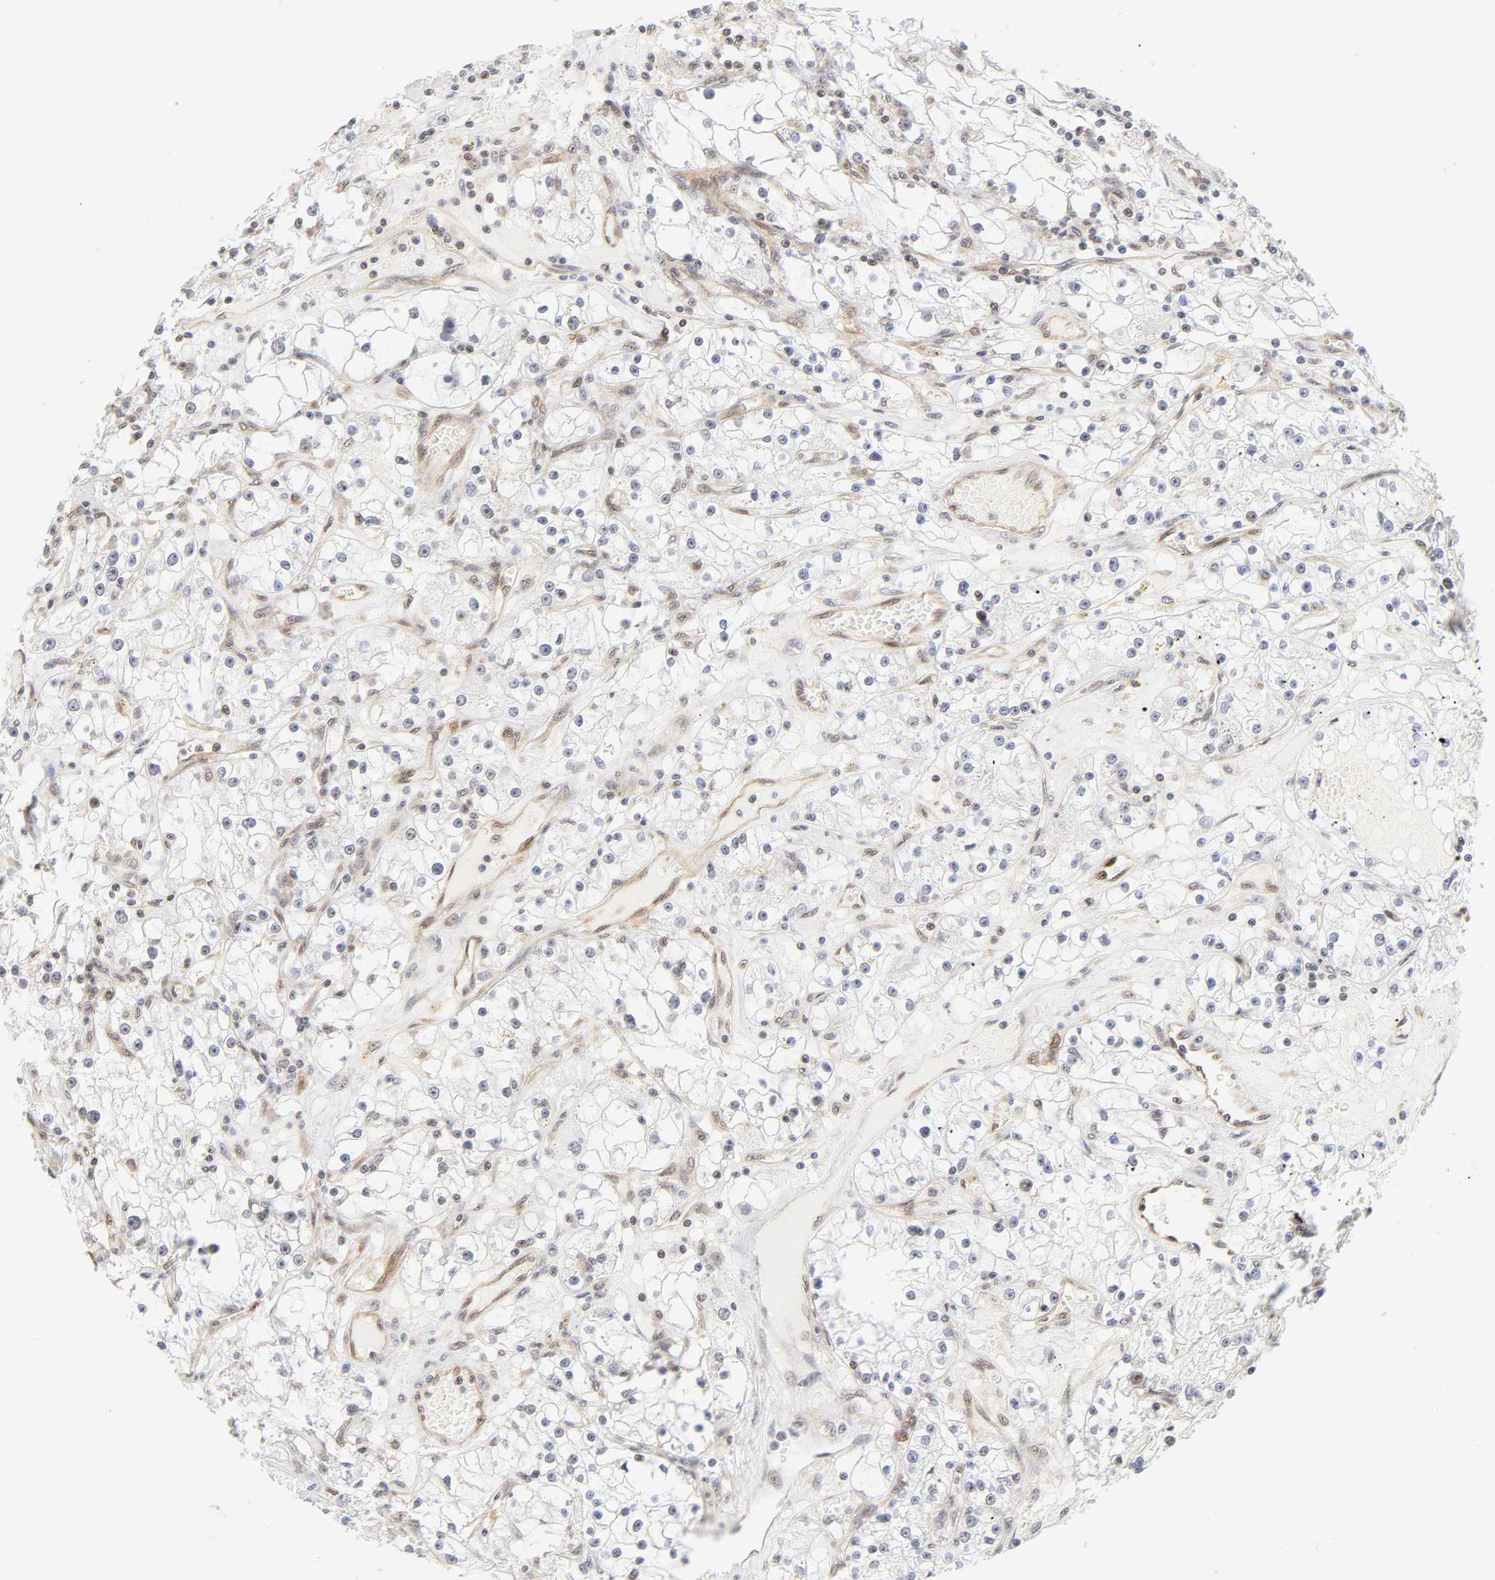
{"staining": {"intensity": "negative", "quantity": "none", "location": "none"}, "tissue": "renal cancer", "cell_type": "Tumor cells", "image_type": "cancer", "snomed": [{"axis": "morphology", "description": "Adenocarcinoma, NOS"}, {"axis": "topography", "description": "Kidney"}], "caption": "A micrograph of renal adenocarcinoma stained for a protein shows no brown staining in tumor cells.", "gene": "CDC37", "patient": {"sex": "male", "age": 56}}